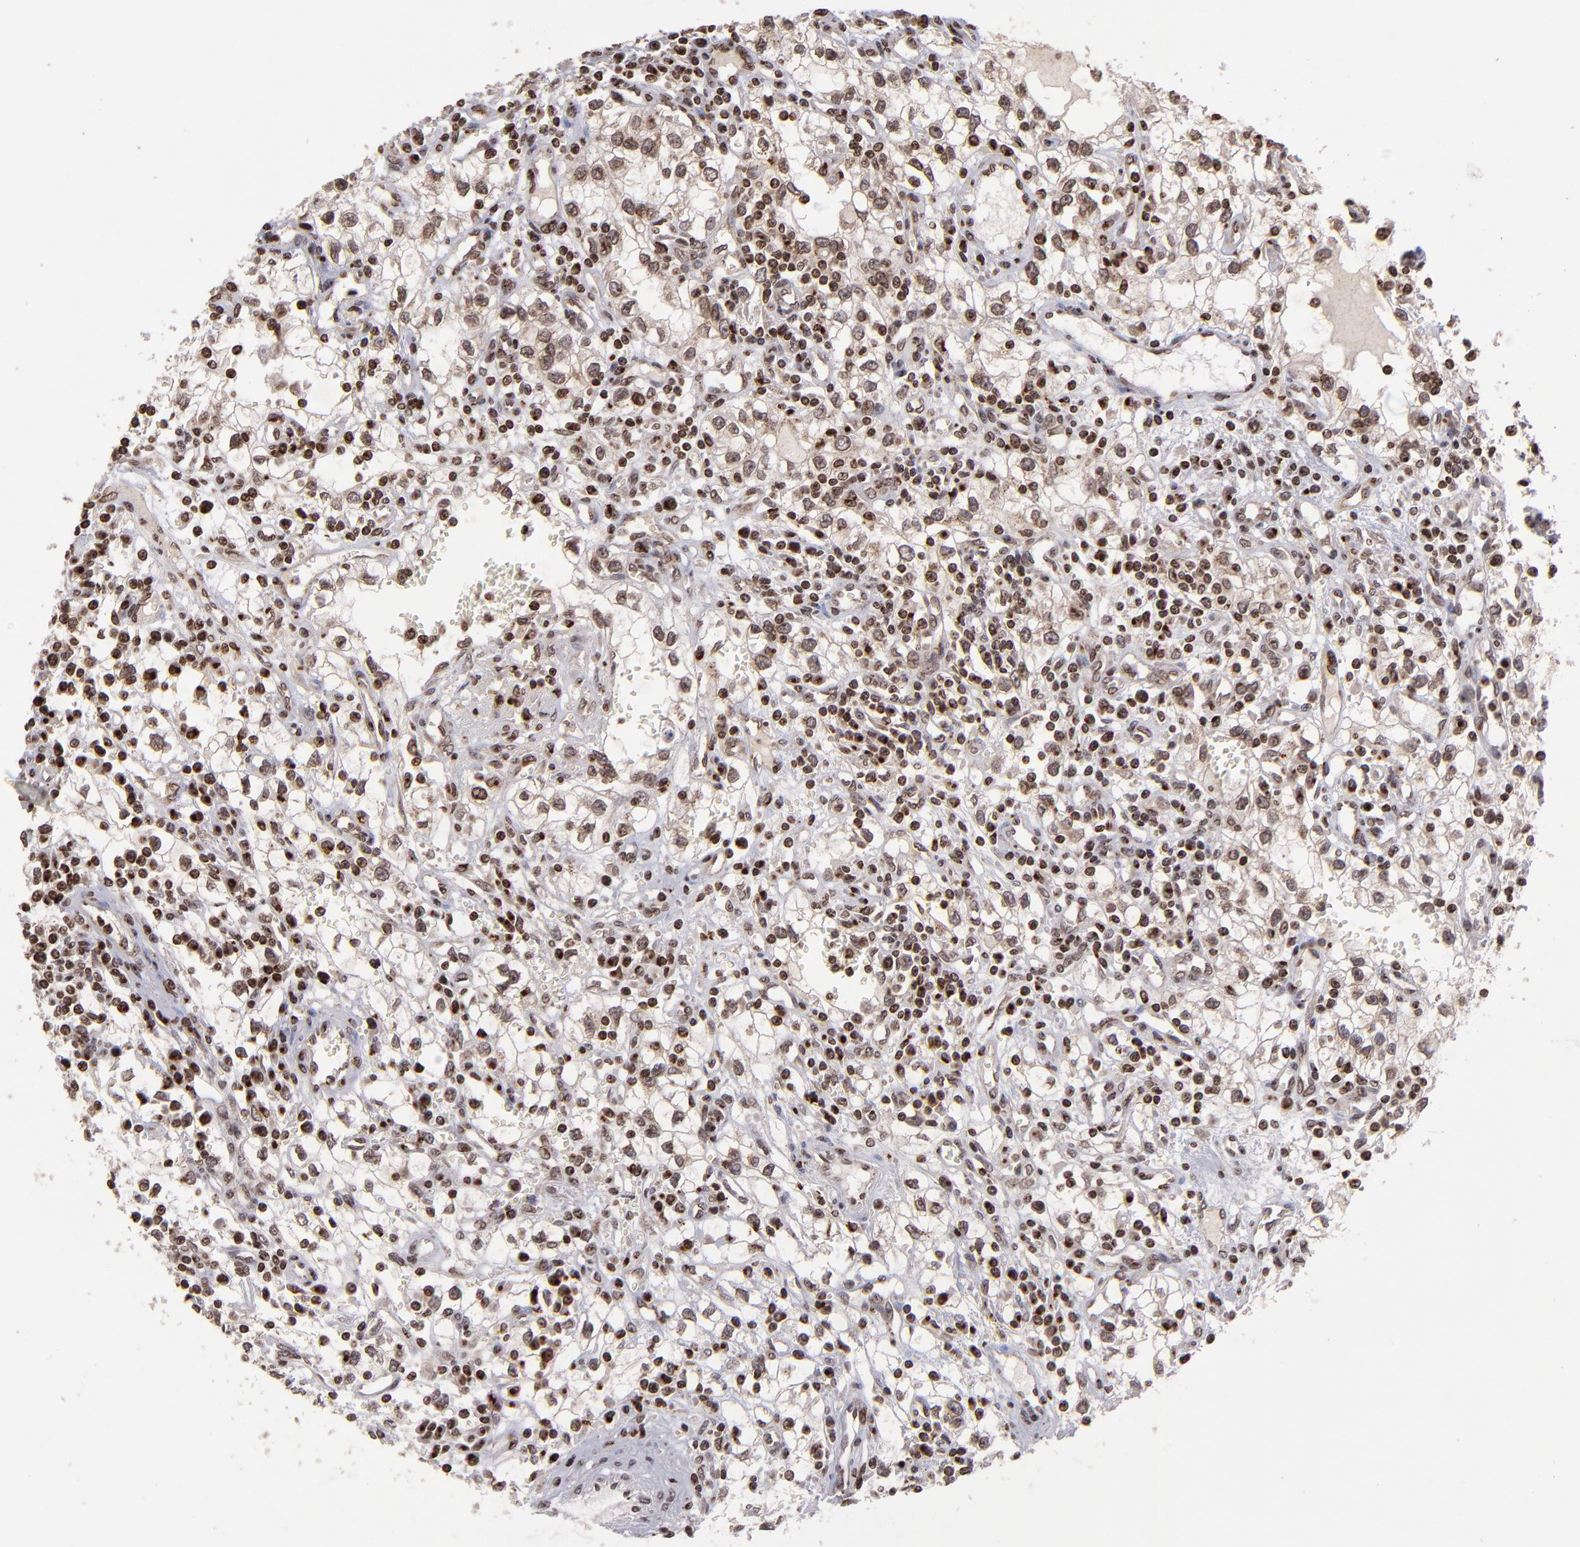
{"staining": {"intensity": "moderate", "quantity": ">75%", "location": "cytoplasmic/membranous,nuclear"}, "tissue": "renal cancer", "cell_type": "Tumor cells", "image_type": "cancer", "snomed": [{"axis": "morphology", "description": "Adenocarcinoma, NOS"}, {"axis": "topography", "description": "Kidney"}], "caption": "Human renal cancer (adenocarcinoma) stained with a protein marker reveals moderate staining in tumor cells.", "gene": "CSDC2", "patient": {"sex": "male", "age": 82}}